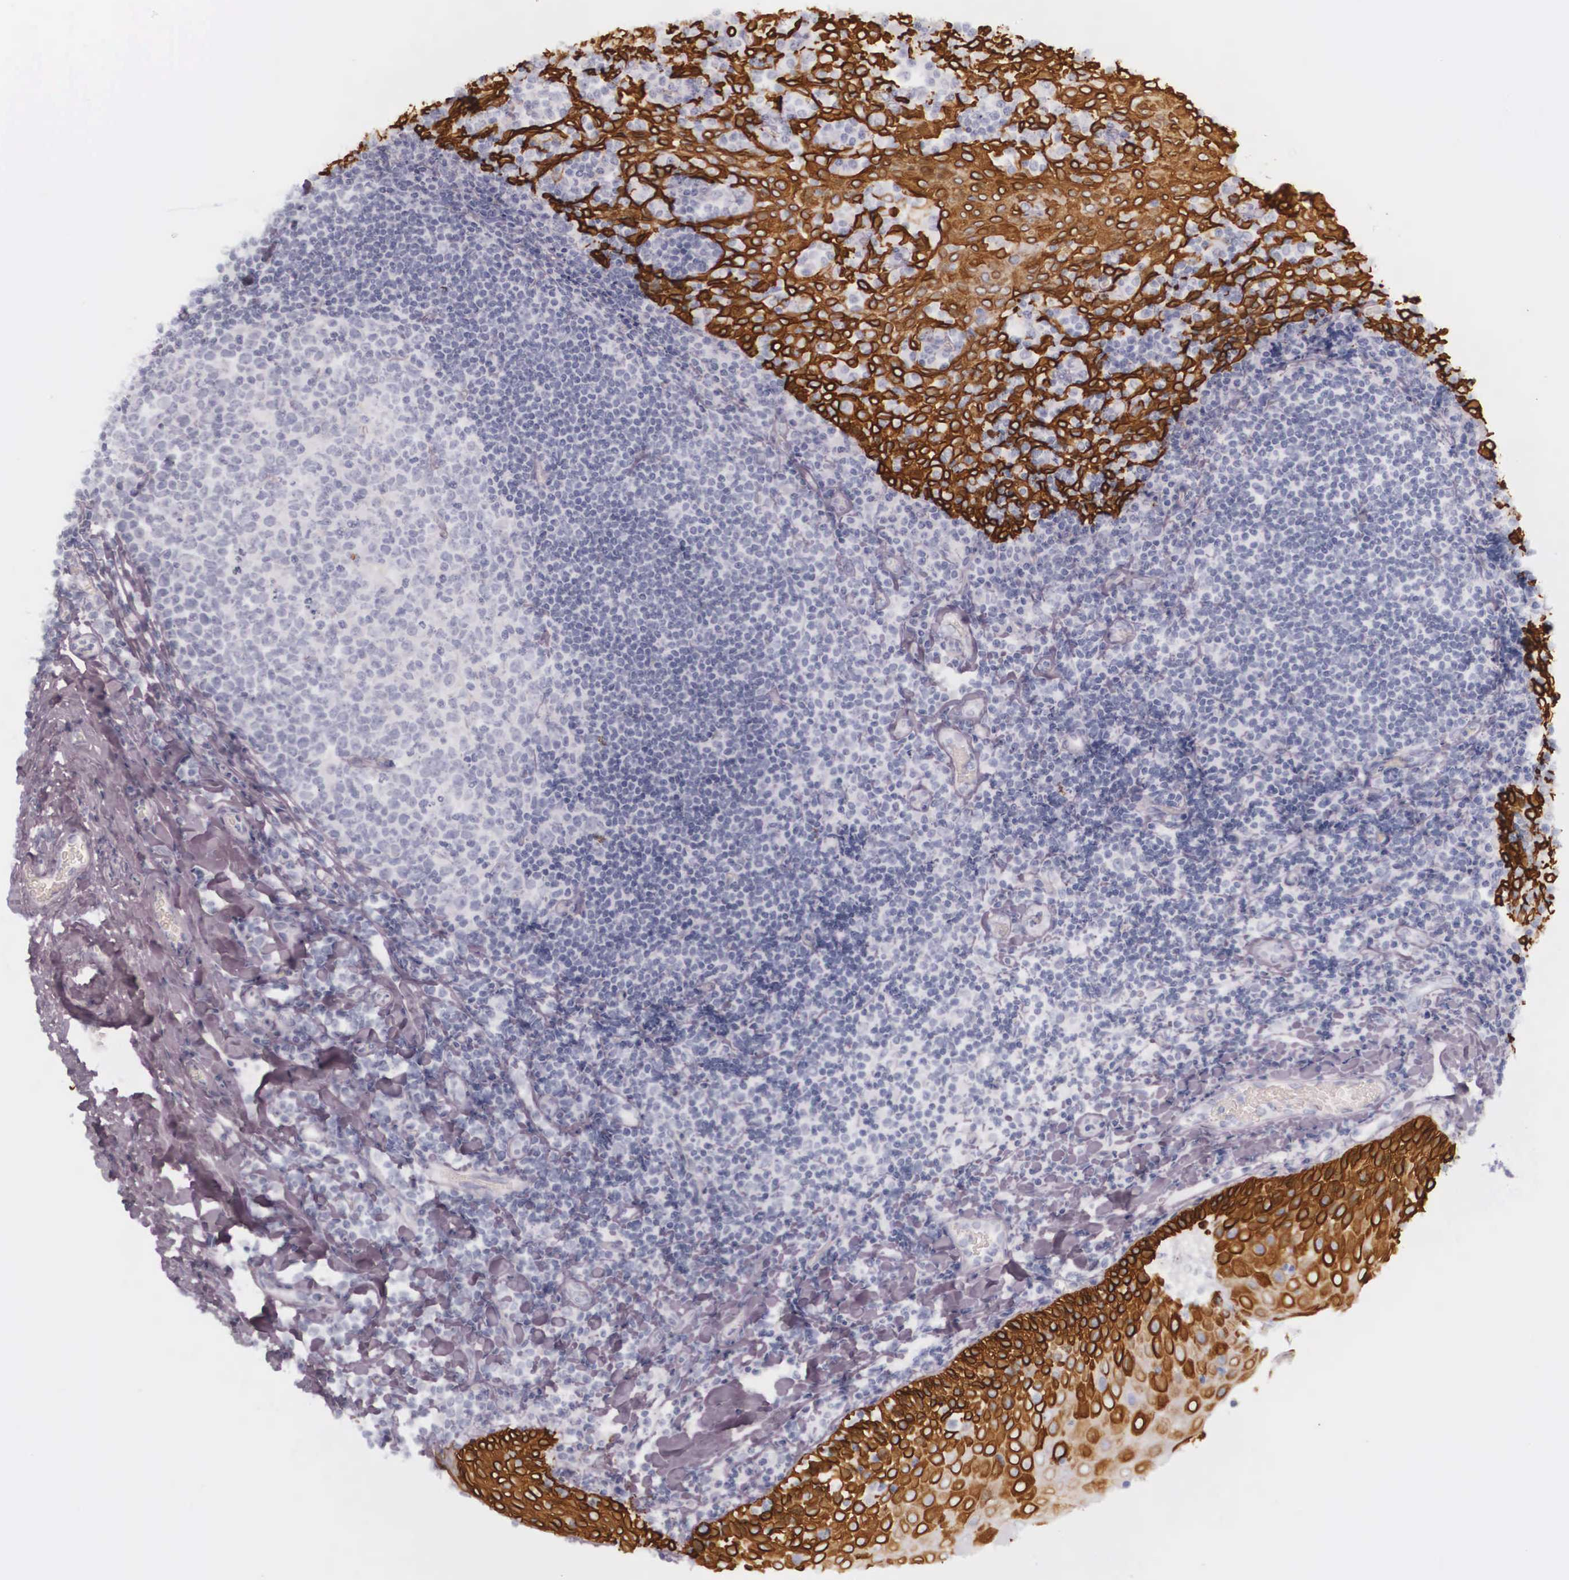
{"staining": {"intensity": "negative", "quantity": "none", "location": "none"}, "tissue": "tonsil", "cell_type": "Germinal center cells", "image_type": "normal", "snomed": [{"axis": "morphology", "description": "Normal tissue, NOS"}, {"axis": "topography", "description": "Tonsil"}], "caption": "IHC histopathology image of normal tonsil: tonsil stained with DAB exhibits no significant protein staining in germinal center cells. (DAB immunohistochemistry (IHC), high magnification).", "gene": "KRT14", "patient": {"sex": "female", "age": 41}}